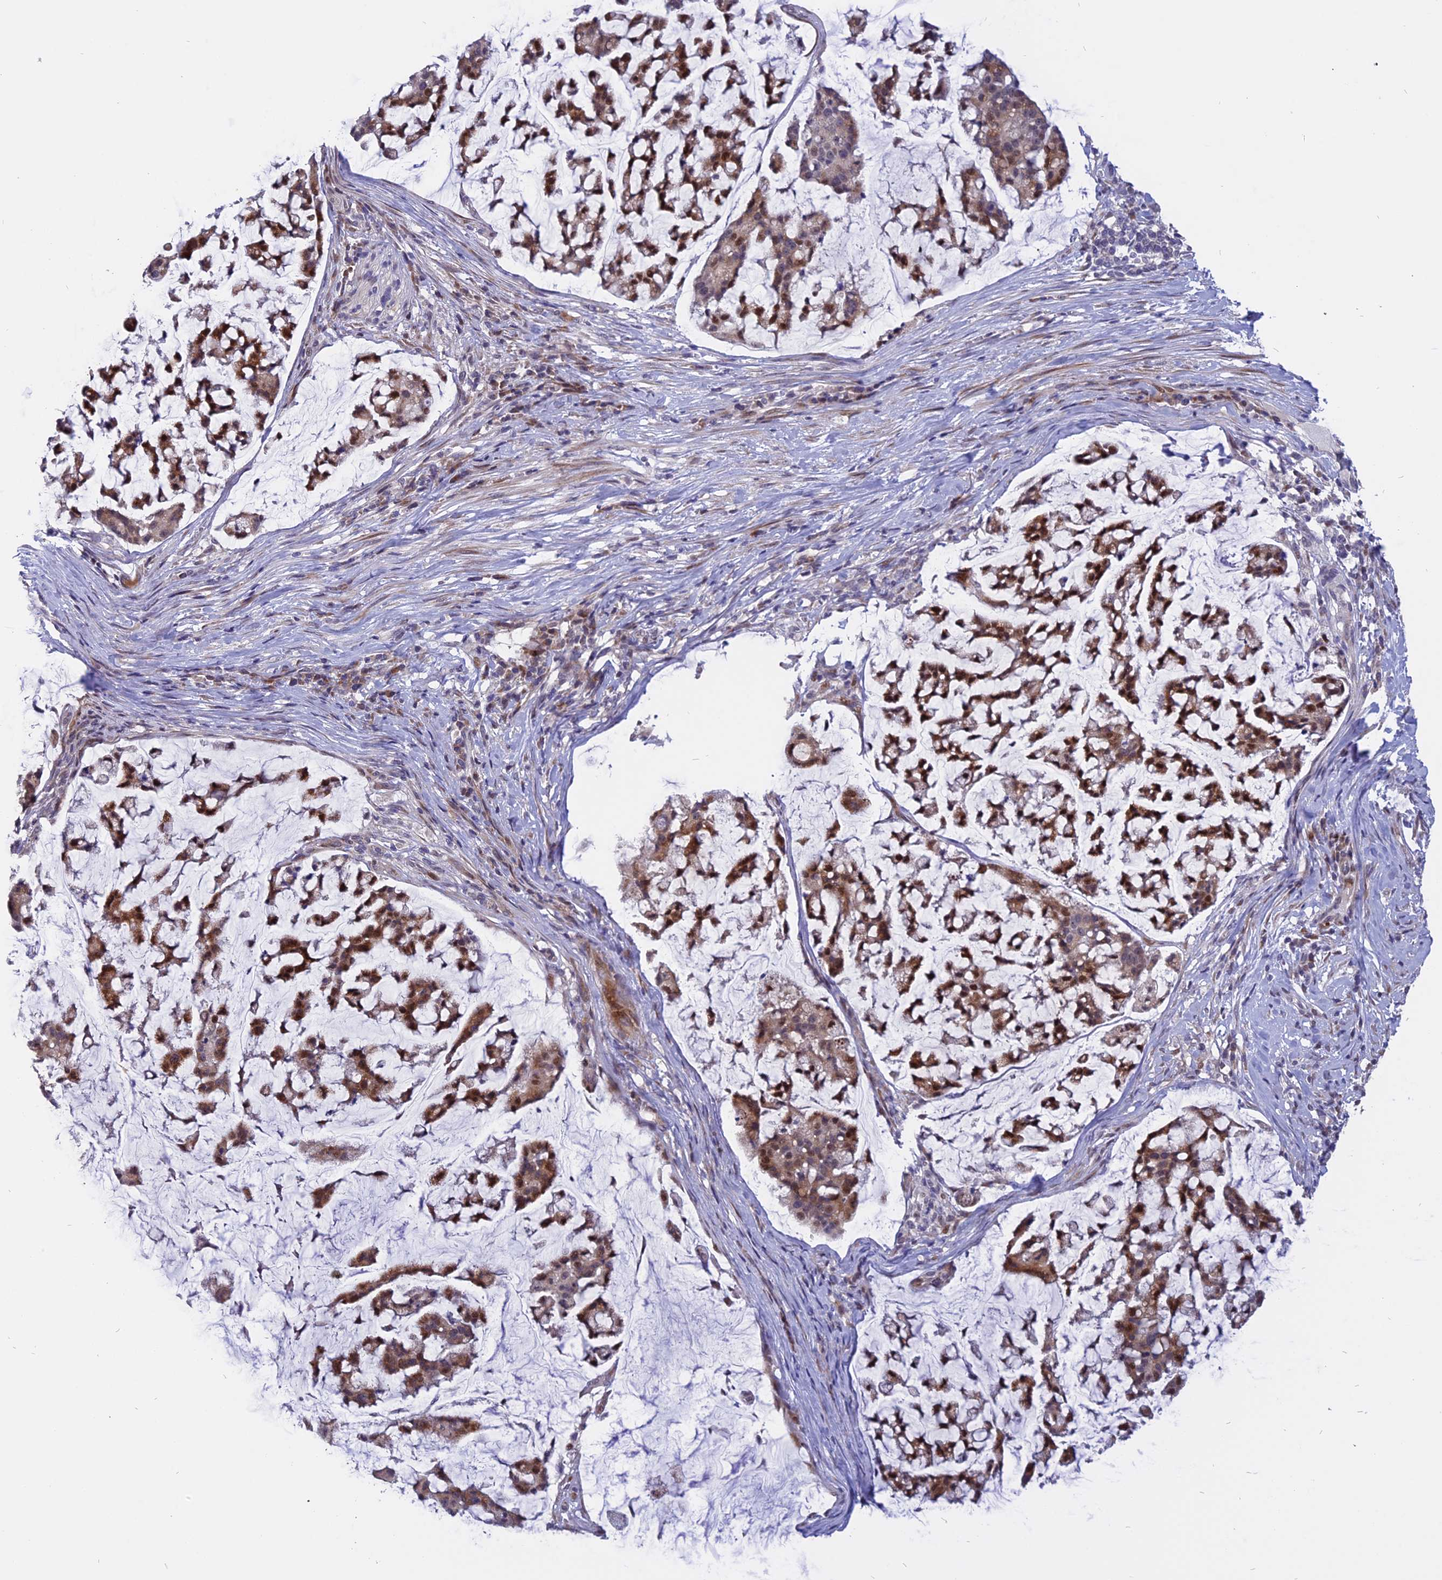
{"staining": {"intensity": "moderate", "quantity": ">75%", "location": "cytoplasmic/membranous,nuclear"}, "tissue": "stomach cancer", "cell_type": "Tumor cells", "image_type": "cancer", "snomed": [{"axis": "morphology", "description": "Adenocarcinoma, NOS"}, {"axis": "topography", "description": "Stomach, lower"}], "caption": "Stomach cancer (adenocarcinoma) was stained to show a protein in brown. There is medium levels of moderate cytoplasmic/membranous and nuclear staining in about >75% of tumor cells.", "gene": "TMEM263", "patient": {"sex": "male", "age": 67}}